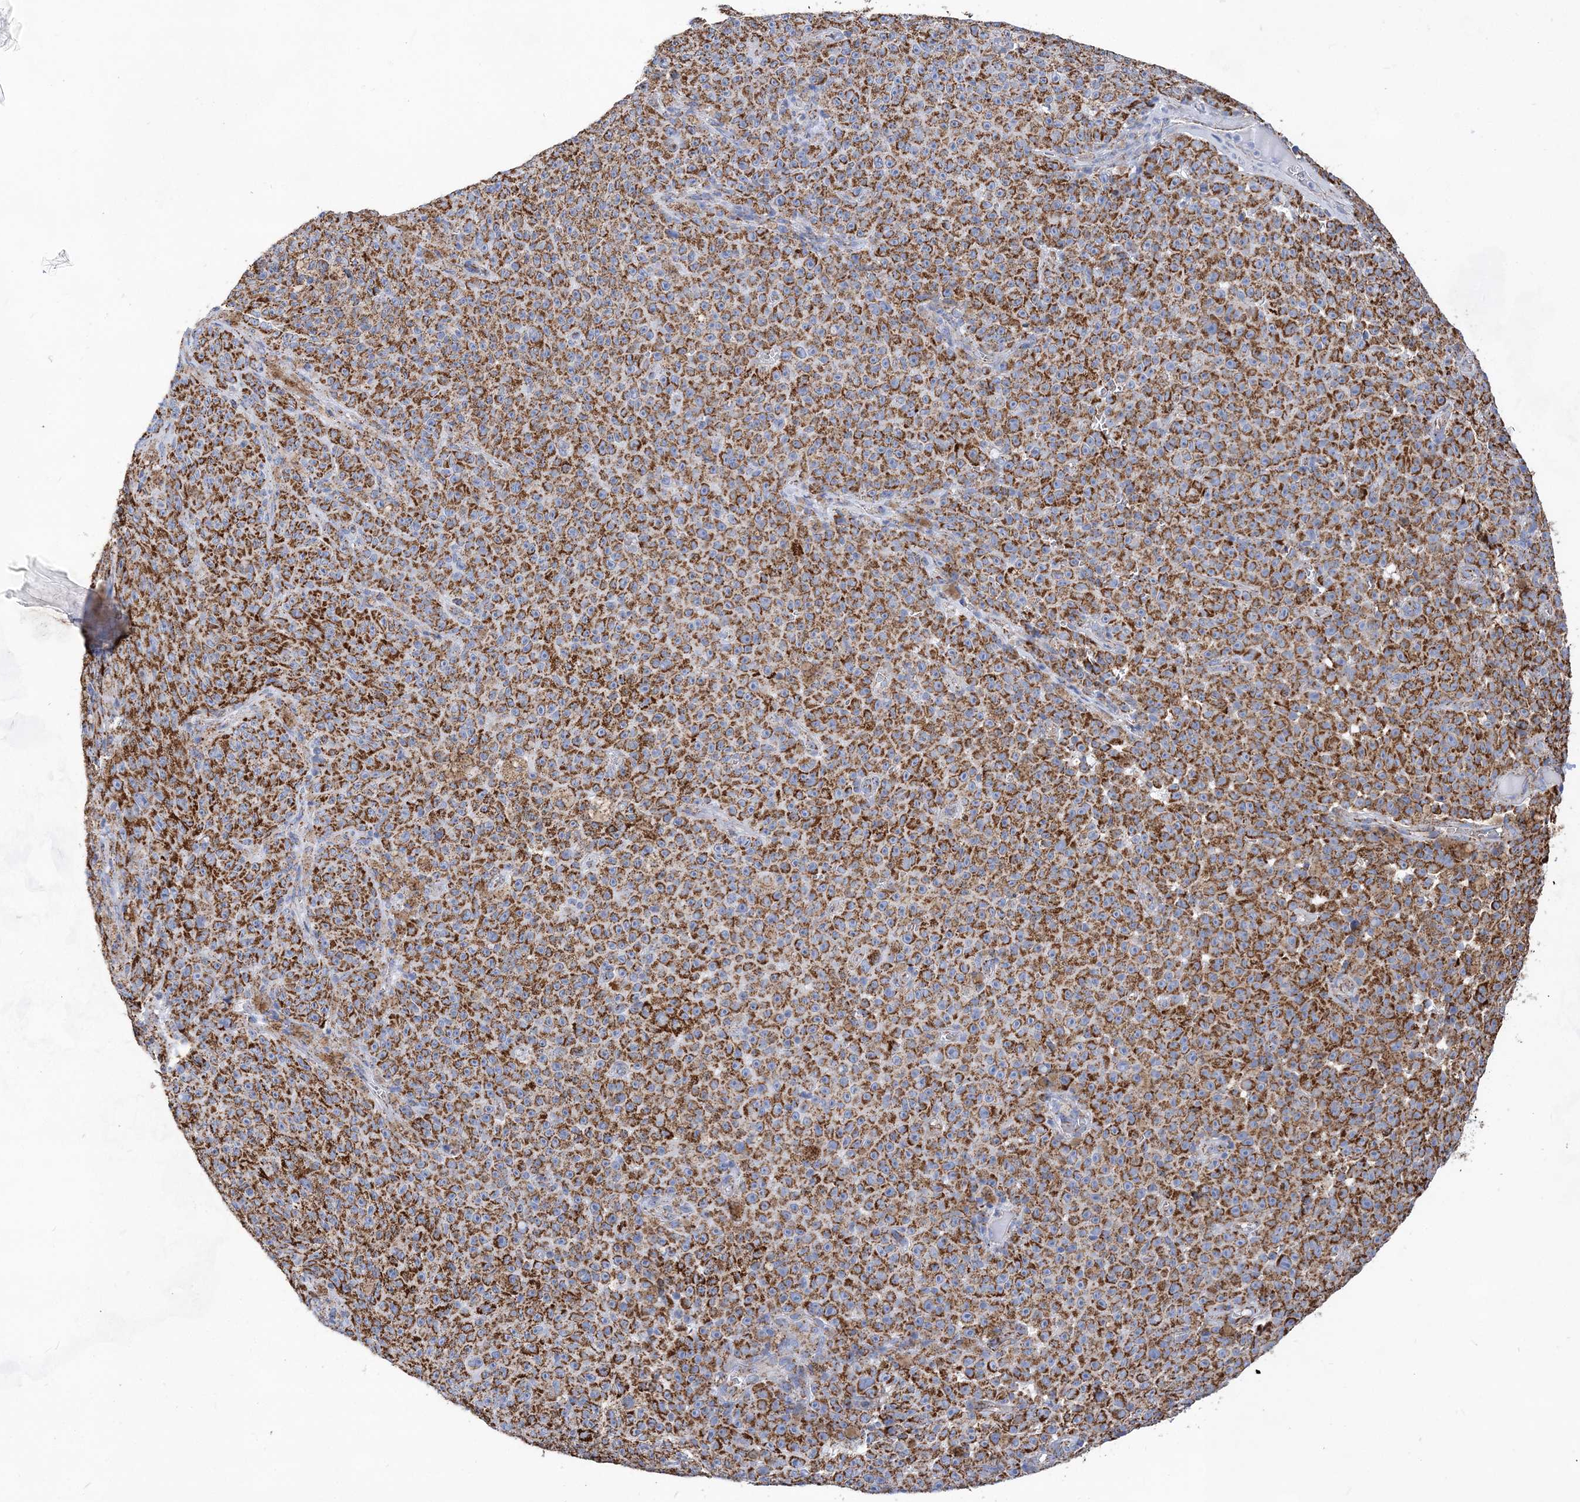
{"staining": {"intensity": "strong", "quantity": ">75%", "location": "cytoplasmic/membranous"}, "tissue": "melanoma", "cell_type": "Tumor cells", "image_type": "cancer", "snomed": [{"axis": "morphology", "description": "Malignant melanoma, NOS"}, {"axis": "topography", "description": "Skin"}], "caption": "This photomicrograph reveals melanoma stained with immunohistochemistry to label a protein in brown. The cytoplasmic/membranous of tumor cells show strong positivity for the protein. Nuclei are counter-stained blue.", "gene": "ACOT9", "patient": {"sex": "female", "age": 82}}